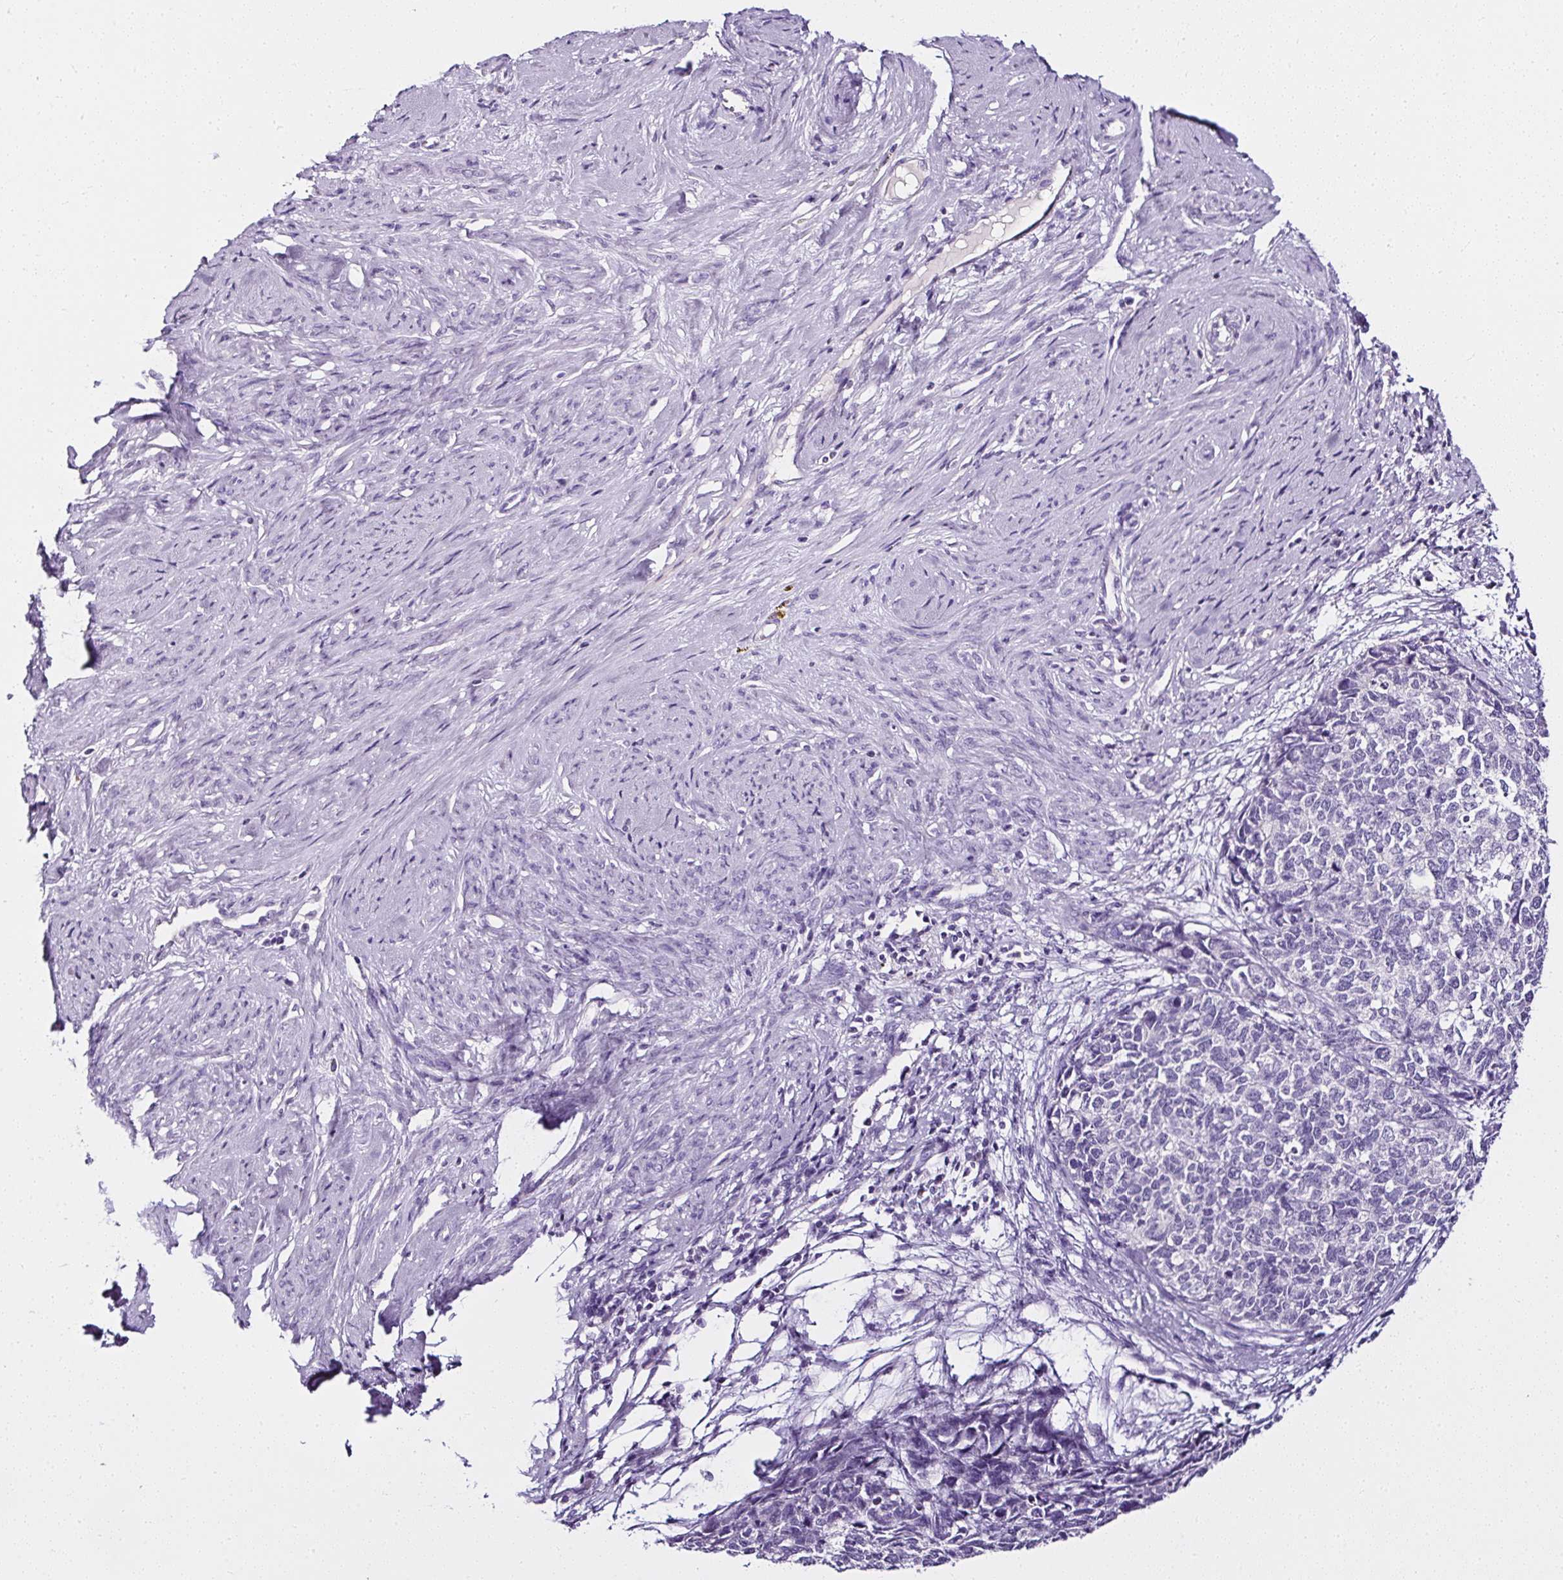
{"staining": {"intensity": "negative", "quantity": "none", "location": "none"}, "tissue": "cervical cancer", "cell_type": "Tumor cells", "image_type": "cancer", "snomed": [{"axis": "morphology", "description": "Squamous cell carcinoma, NOS"}, {"axis": "topography", "description": "Cervix"}], "caption": "This is an immunohistochemistry micrograph of cervical squamous cell carcinoma. There is no staining in tumor cells.", "gene": "ATP2A1", "patient": {"sex": "female", "age": 63}}